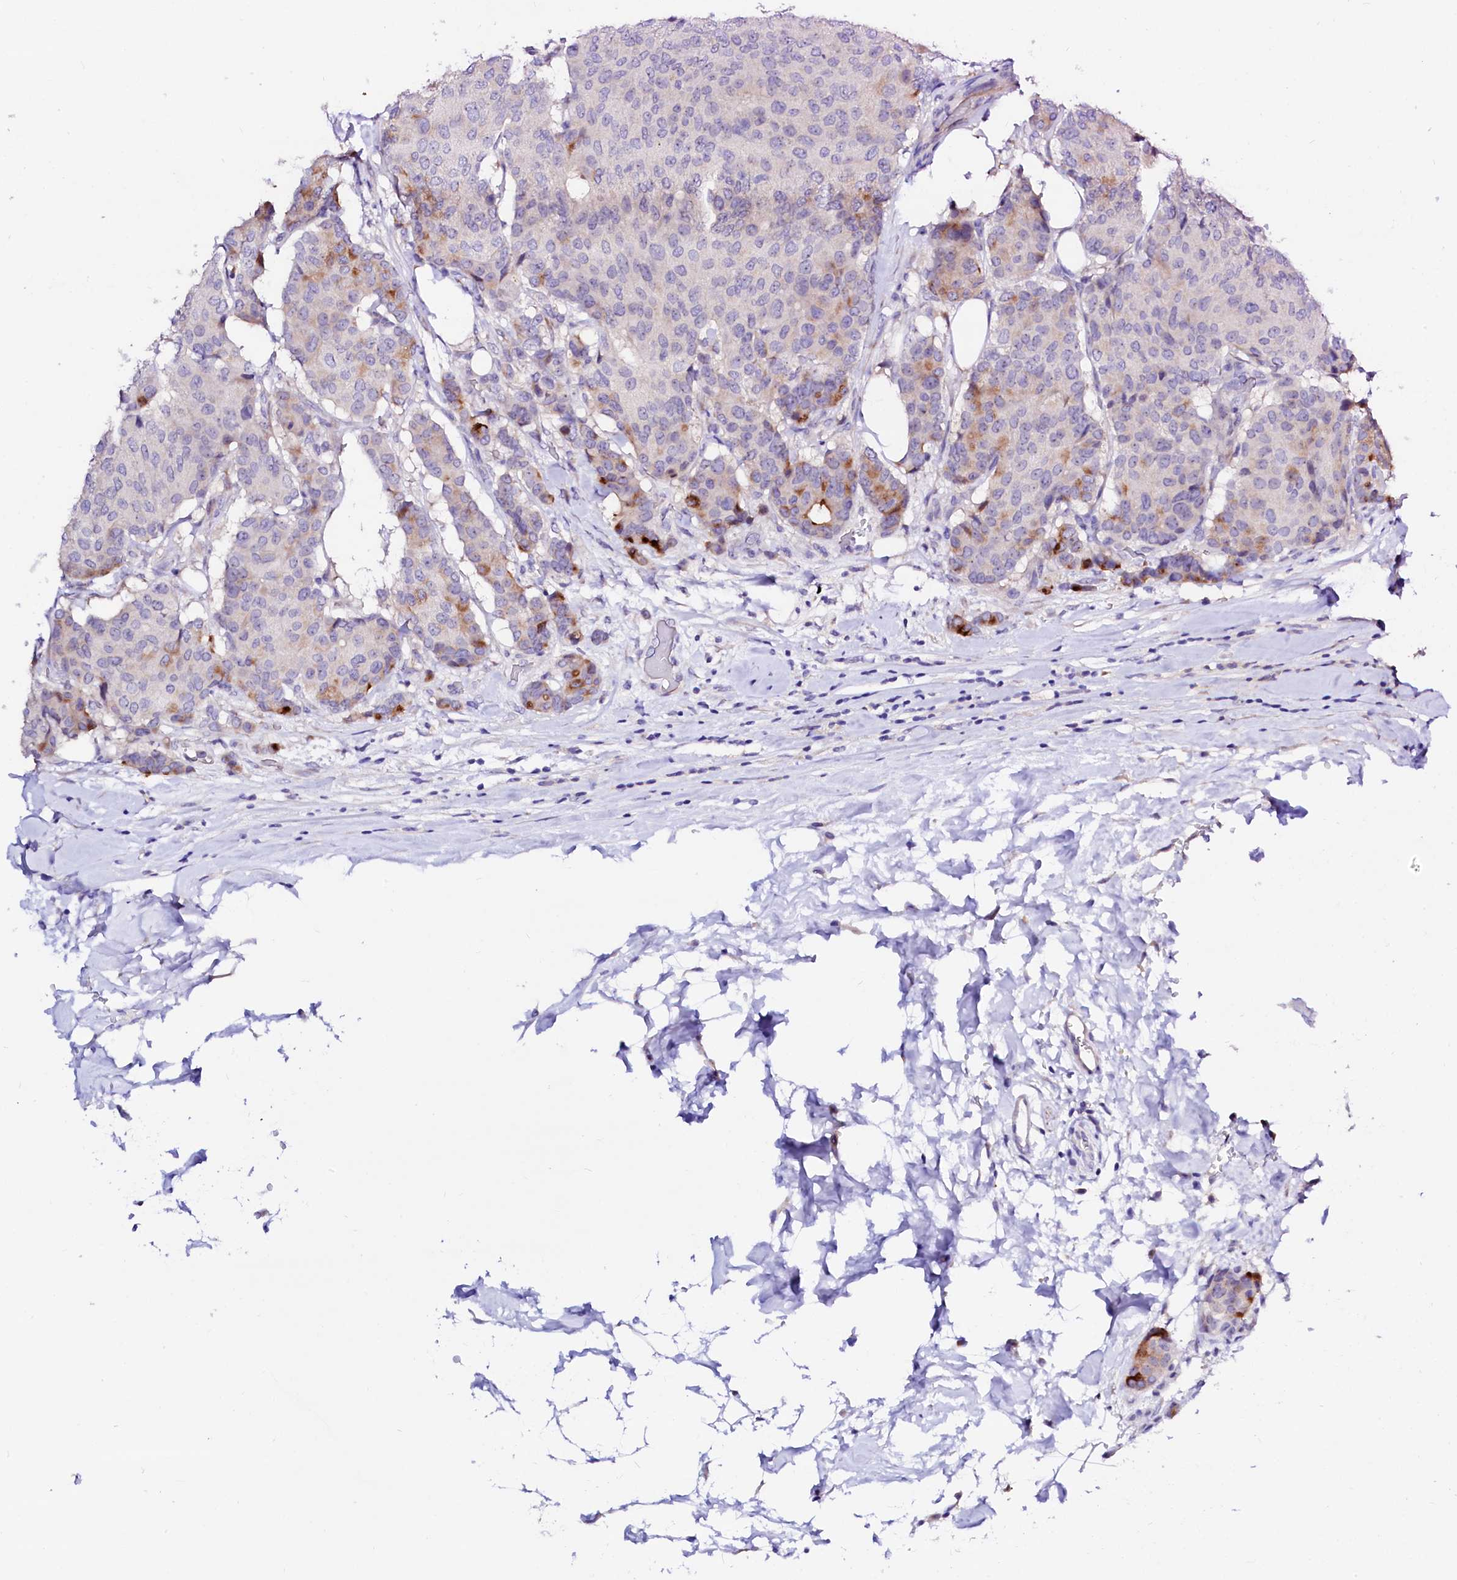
{"staining": {"intensity": "moderate", "quantity": "<25%", "location": "cytoplasmic/membranous"}, "tissue": "breast cancer", "cell_type": "Tumor cells", "image_type": "cancer", "snomed": [{"axis": "morphology", "description": "Duct carcinoma"}, {"axis": "topography", "description": "Breast"}], "caption": "Immunohistochemistry staining of breast infiltrating ductal carcinoma, which exhibits low levels of moderate cytoplasmic/membranous expression in approximately <25% of tumor cells indicating moderate cytoplasmic/membranous protein expression. The staining was performed using DAB (3,3'-diaminobenzidine) (brown) for protein detection and nuclei were counterstained in hematoxylin (blue).", "gene": "BTBD16", "patient": {"sex": "female", "age": 75}}